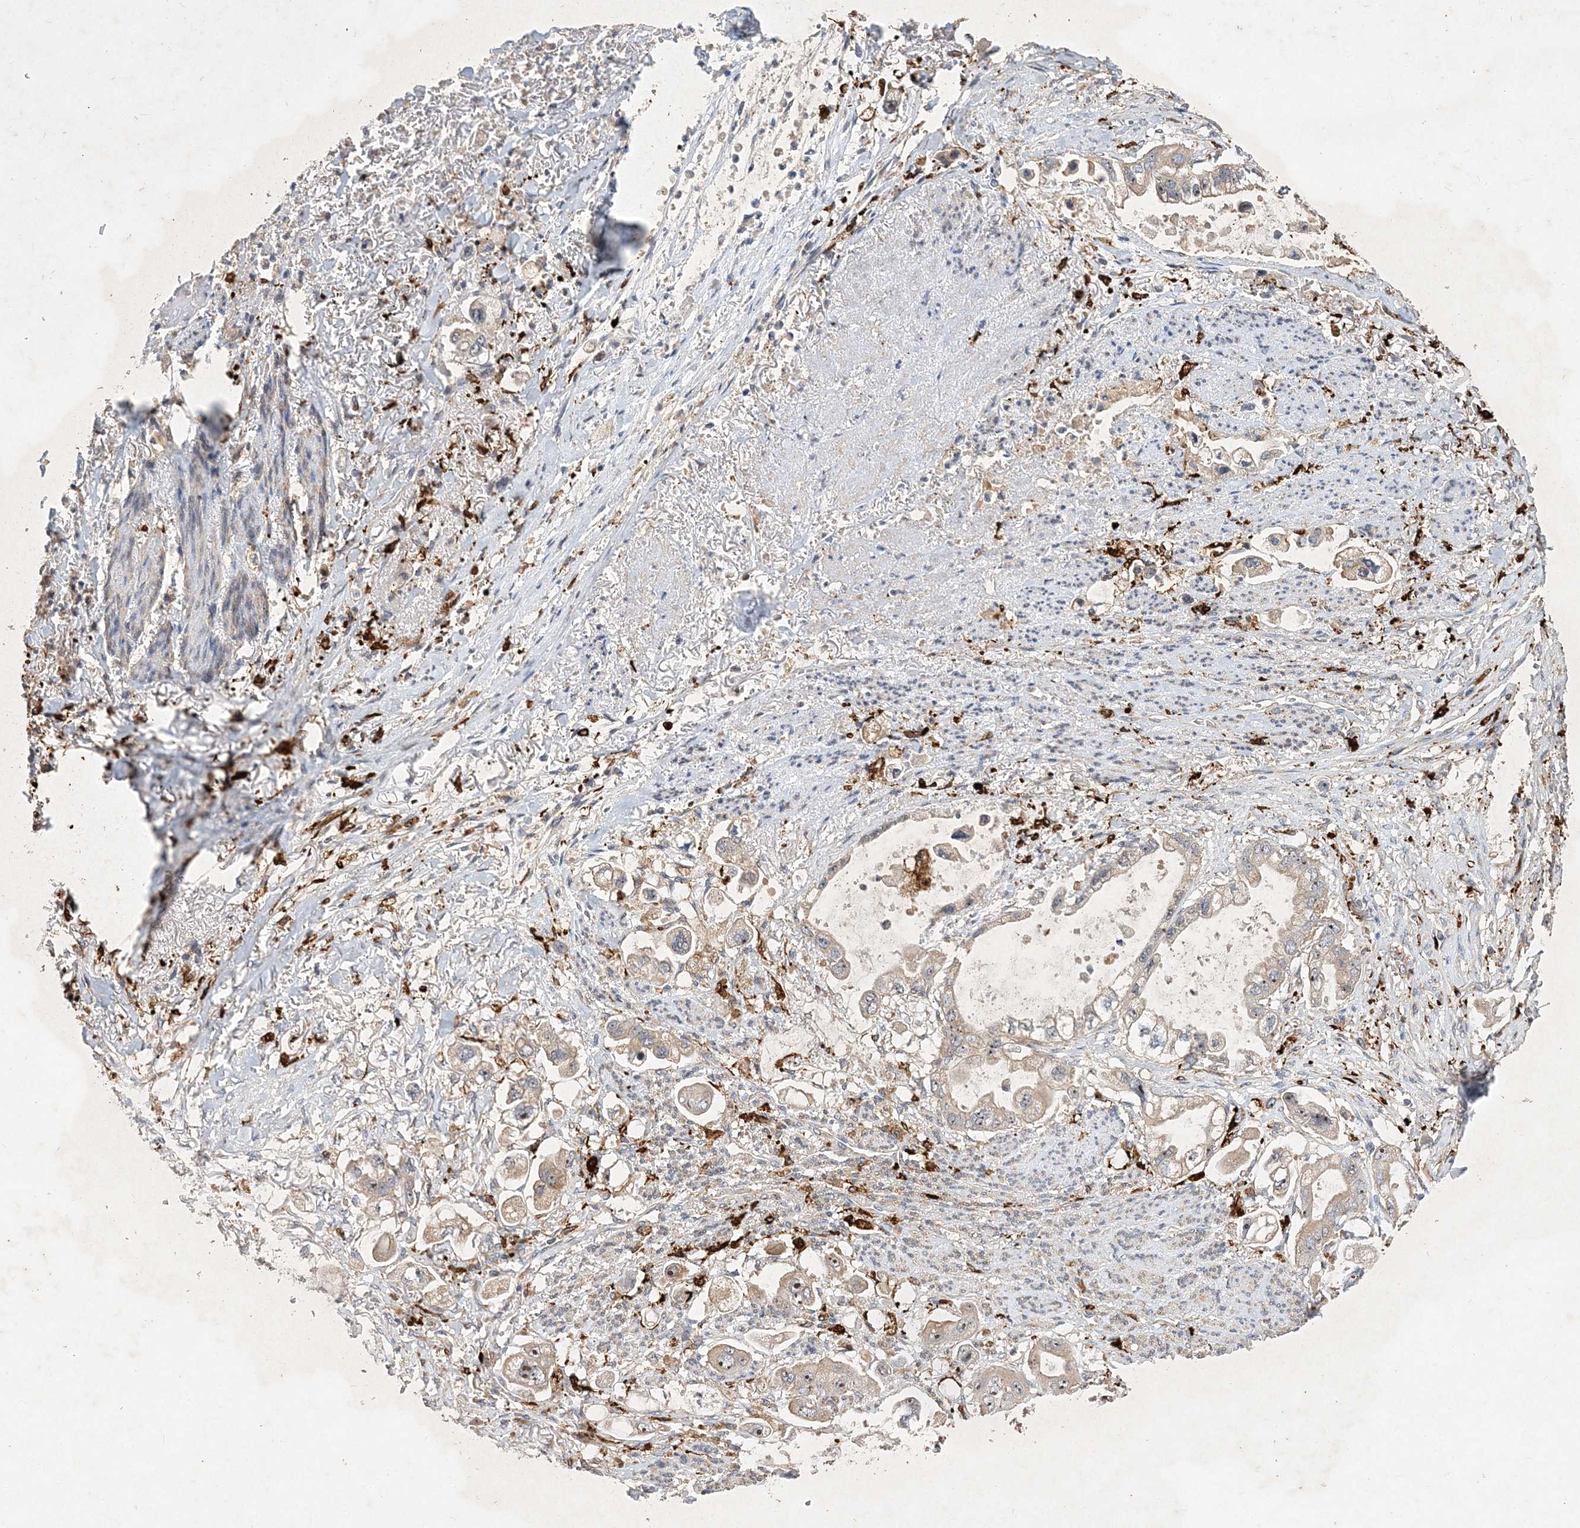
{"staining": {"intensity": "weak", "quantity": "25%-75%", "location": "nuclear"}, "tissue": "stomach cancer", "cell_type": "Tumor cells", "image_type": "cancer", "snomed": [{"axis": "morphology", "description": "Adenocarcinoma, NOS"}, {"axis": "topography", "description": "Stomach"}], "caption": "This histopathology image shows adenocarcinoma (stomach) stained with IHC to label a protein in brown. The nuclear of tumor cells show weak positivity for the protein. Nuclei are counter-stained blue.", "gene": "FEZ2", "patient": {"sex": "male", "age": 62}}